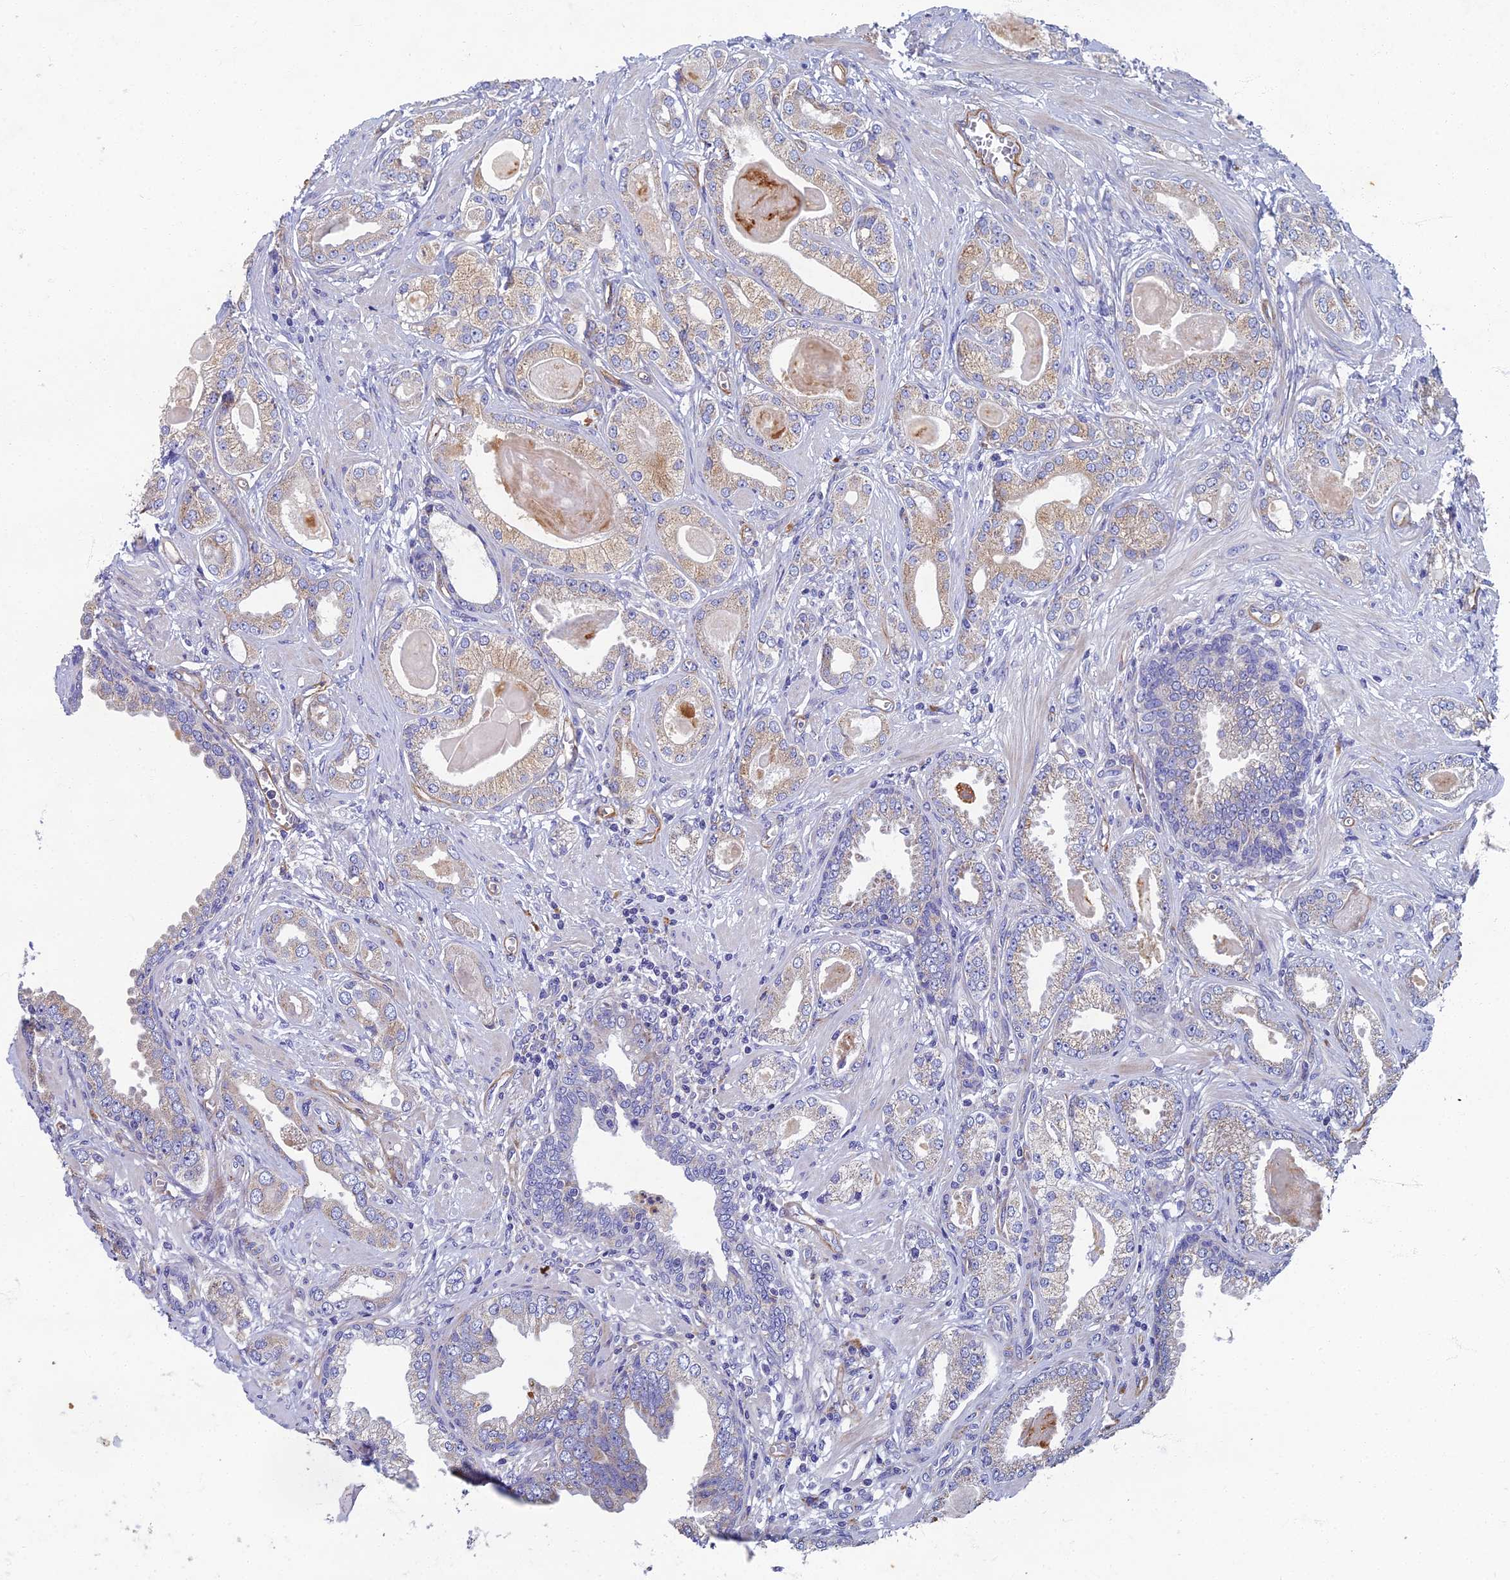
{"staining": {"intensity": "negative", "quantity": "none", "location": "none"}, "tissue": "prostate cancer", "cell_type": "Tumor cells", "image_type": "cancer", "snomed": [{"axis": "morphology", "description": "Adenocarcinoma, Low grade"}, {"axis": "topography", "description": "Prostate"}], "caption": "The image demonstrates no staining of tumor cells in prostate adenocarcinoma (low-grade).", "gene": "RNASEK", "patient": {"sex": "male", "age": 64}}